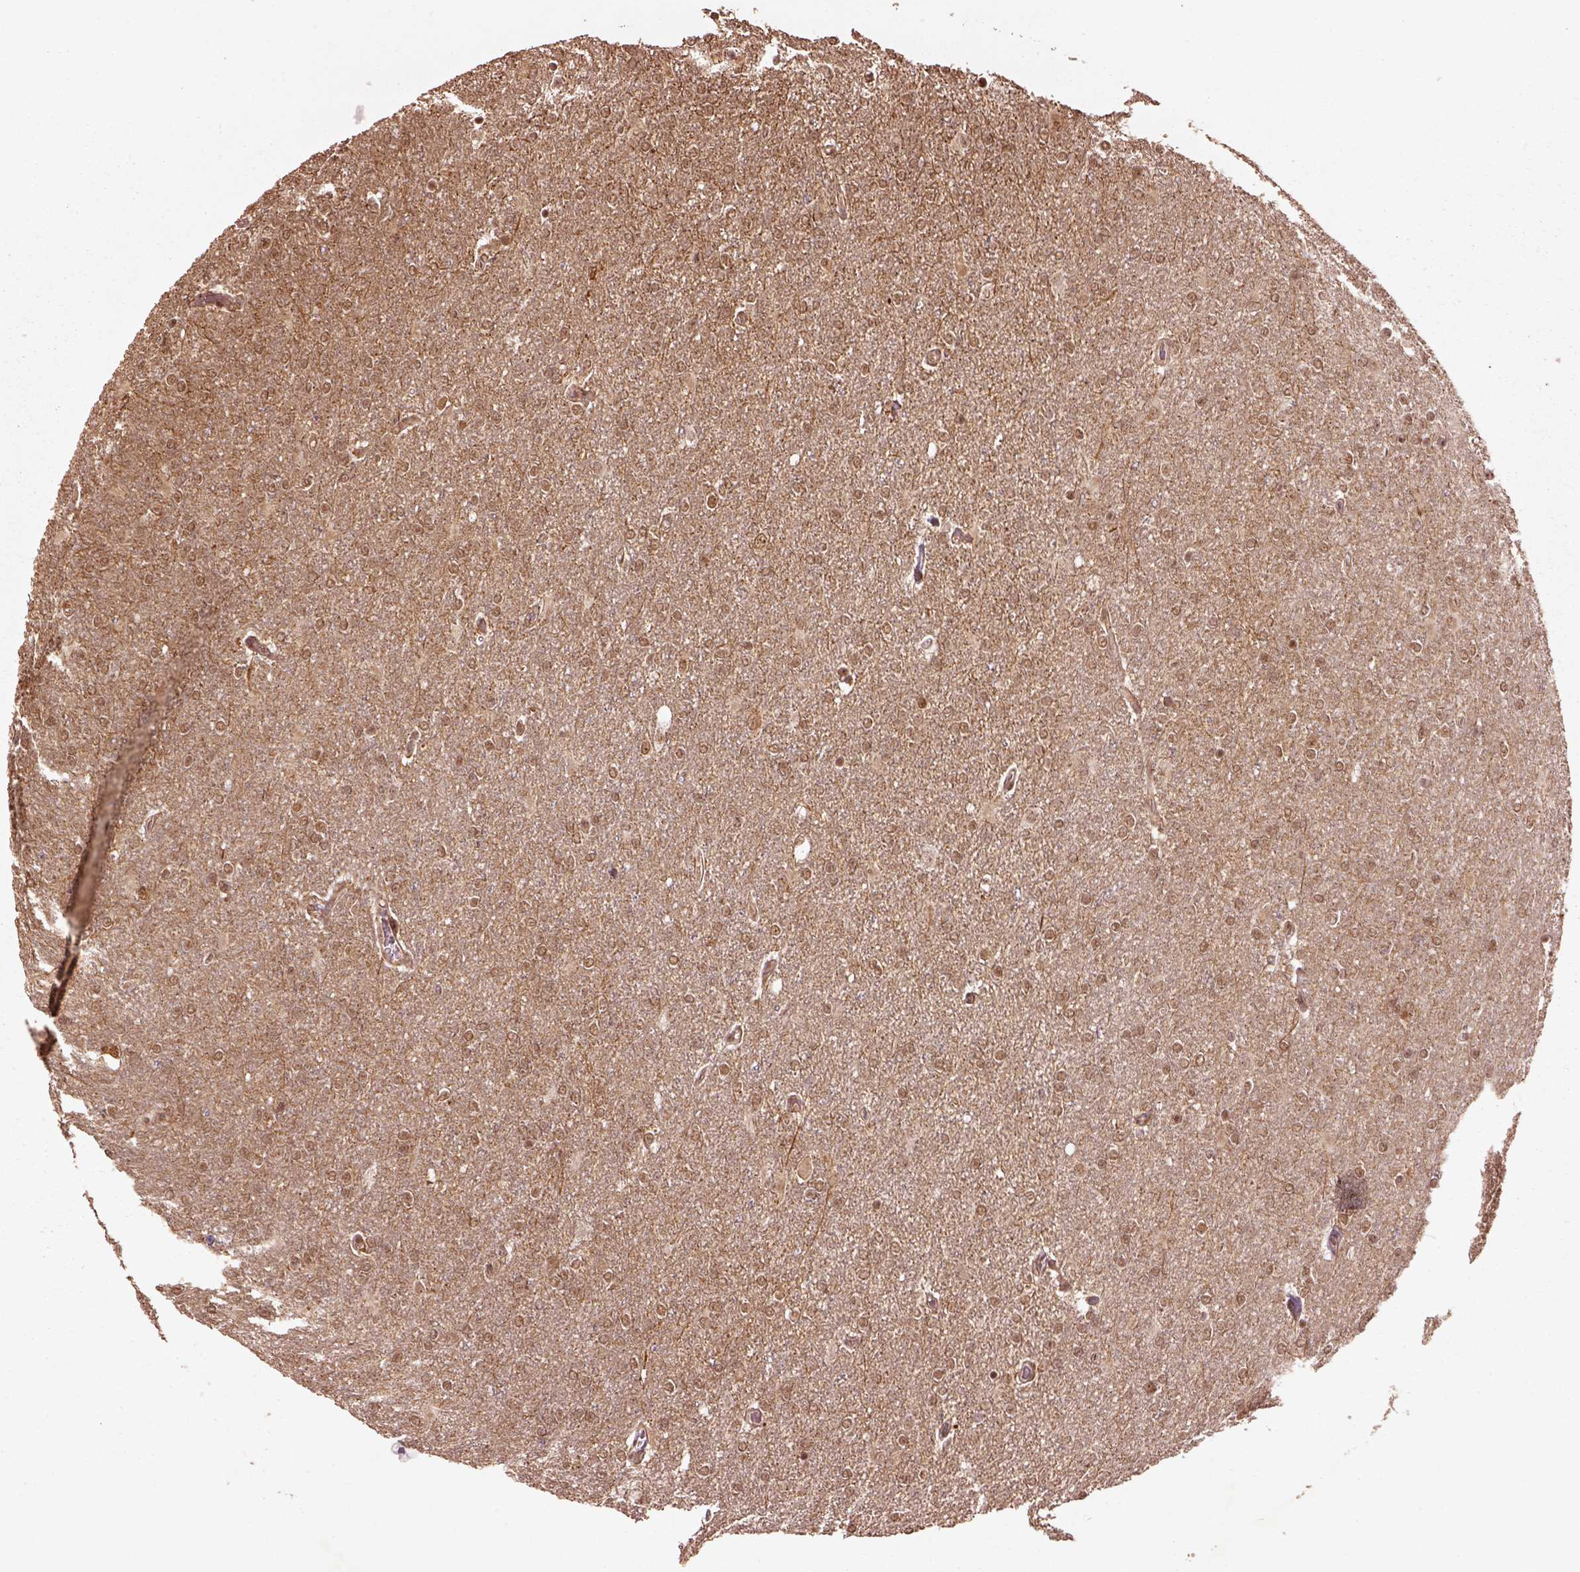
{"staining": {"intensity": "moderate", "quantity": ">75%", "location": "nuclear"}, "tissue": "glioma", "cell_type": "Tumor cells", "image_type": "cancer", "snomed": [{"axis": "morphology", "description": "Glioma, malignant, High grade"}, {"axis": "topography", "description": "Cerebral cortex"}], "caption": "Immunohistochemistry (IHC) histopathology image of neoplastic tissue: human high-grade glioma (malignant) stained using immunohistochemistry (IHC) demonstrates medium levels of moderate protein expression localized specifically in the nuclear of tumor cells, appearing as a nuclear brown color.", "gene": "BRD9", "patient": {"sex": "male", "age": 70}}